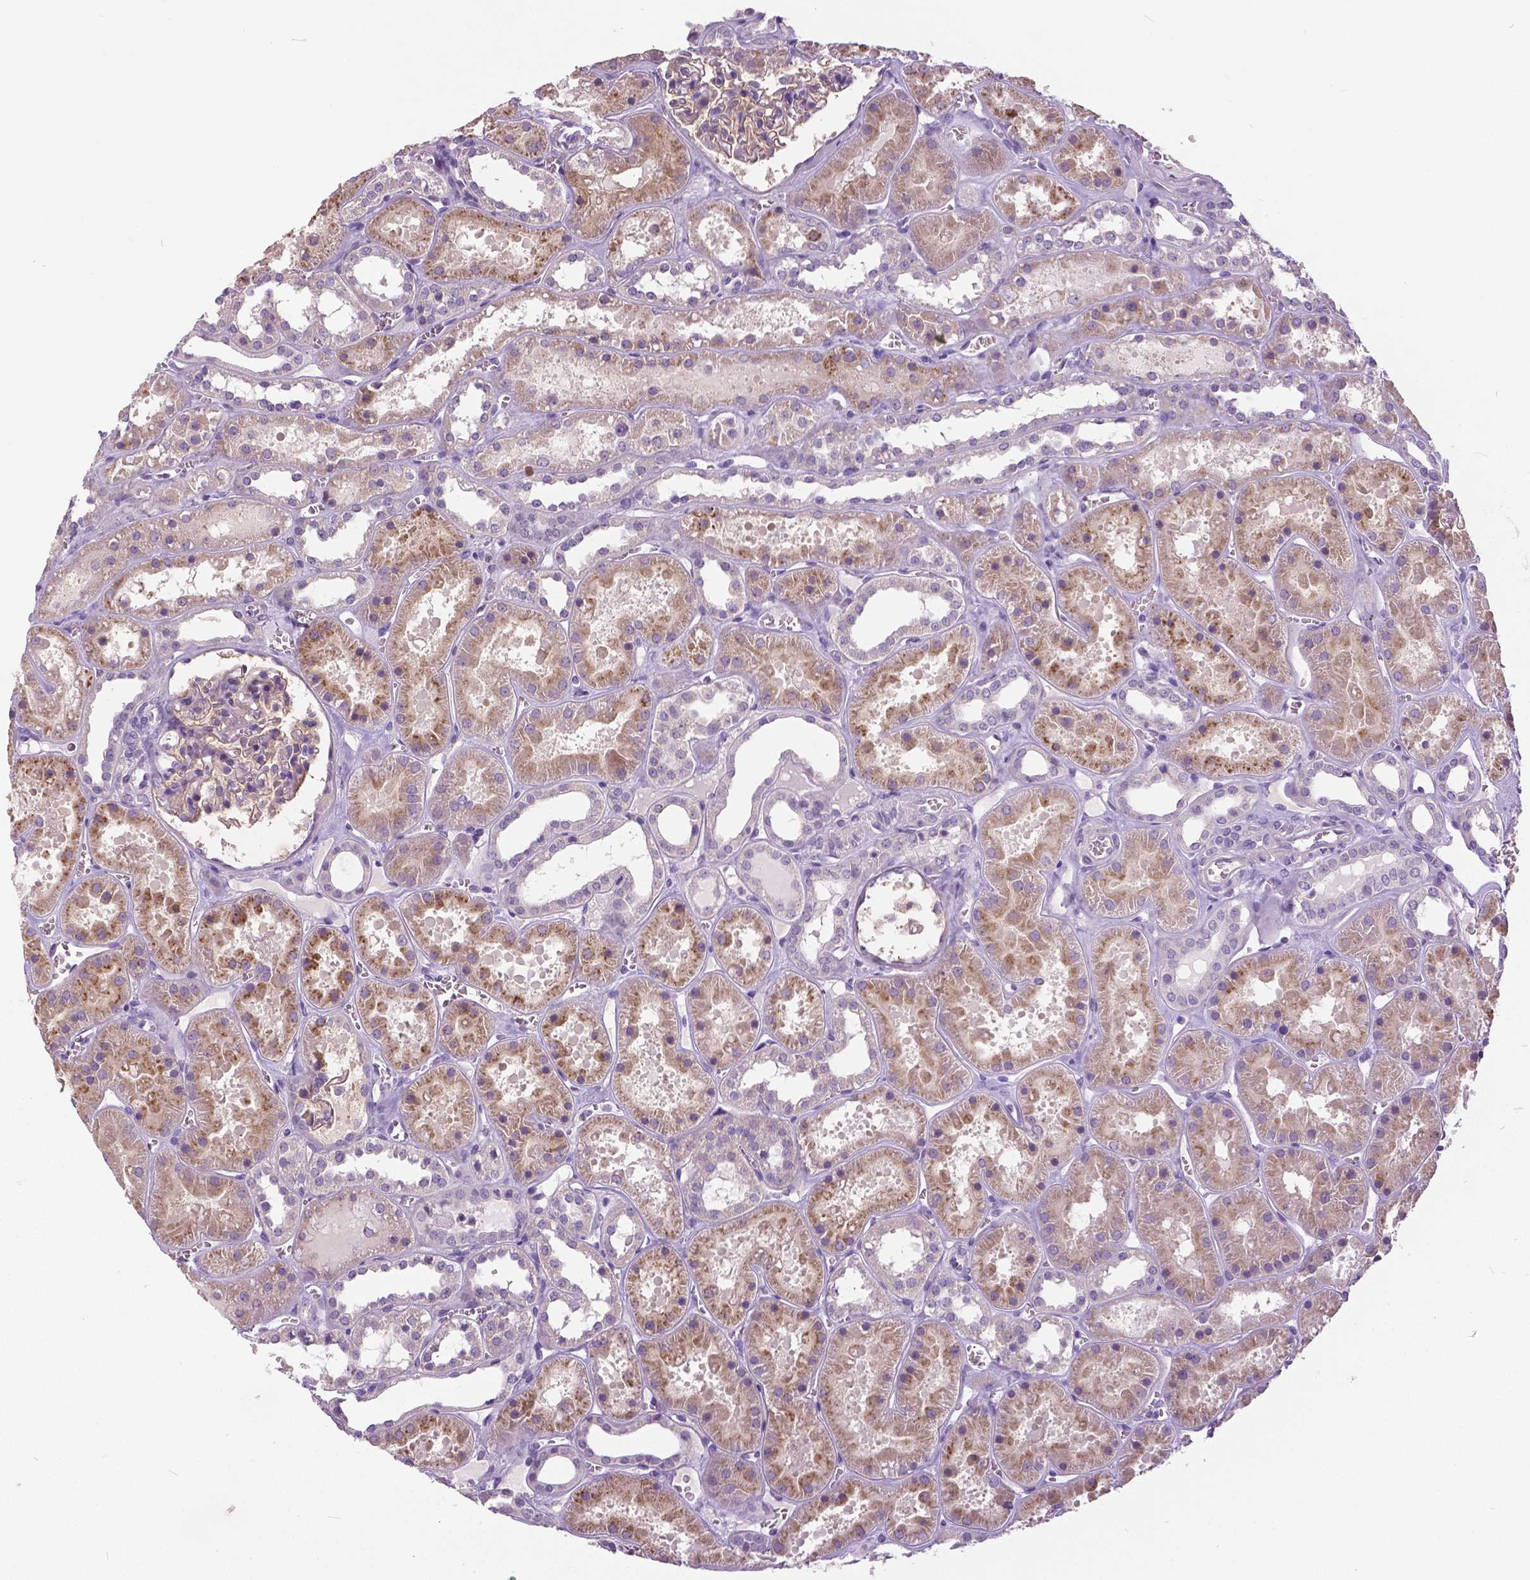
{"staining": {"intensity": "negative", "quantity": "none", "location": "none"}, "tissue": "kidney", "cell_type": "Cells in glomeruli", "image_type": "normal", "snomed": [{"axis": "morphology", "description": "Normal tissue, NOS"}, {"axis": "topography", "description": "Kidney"}], "caption": "Micrograph shows no protein staining in cells in glomeruli of benign kidney.", "gene": "FOXA1", "patient": {"sex": "female", "age": 41}}